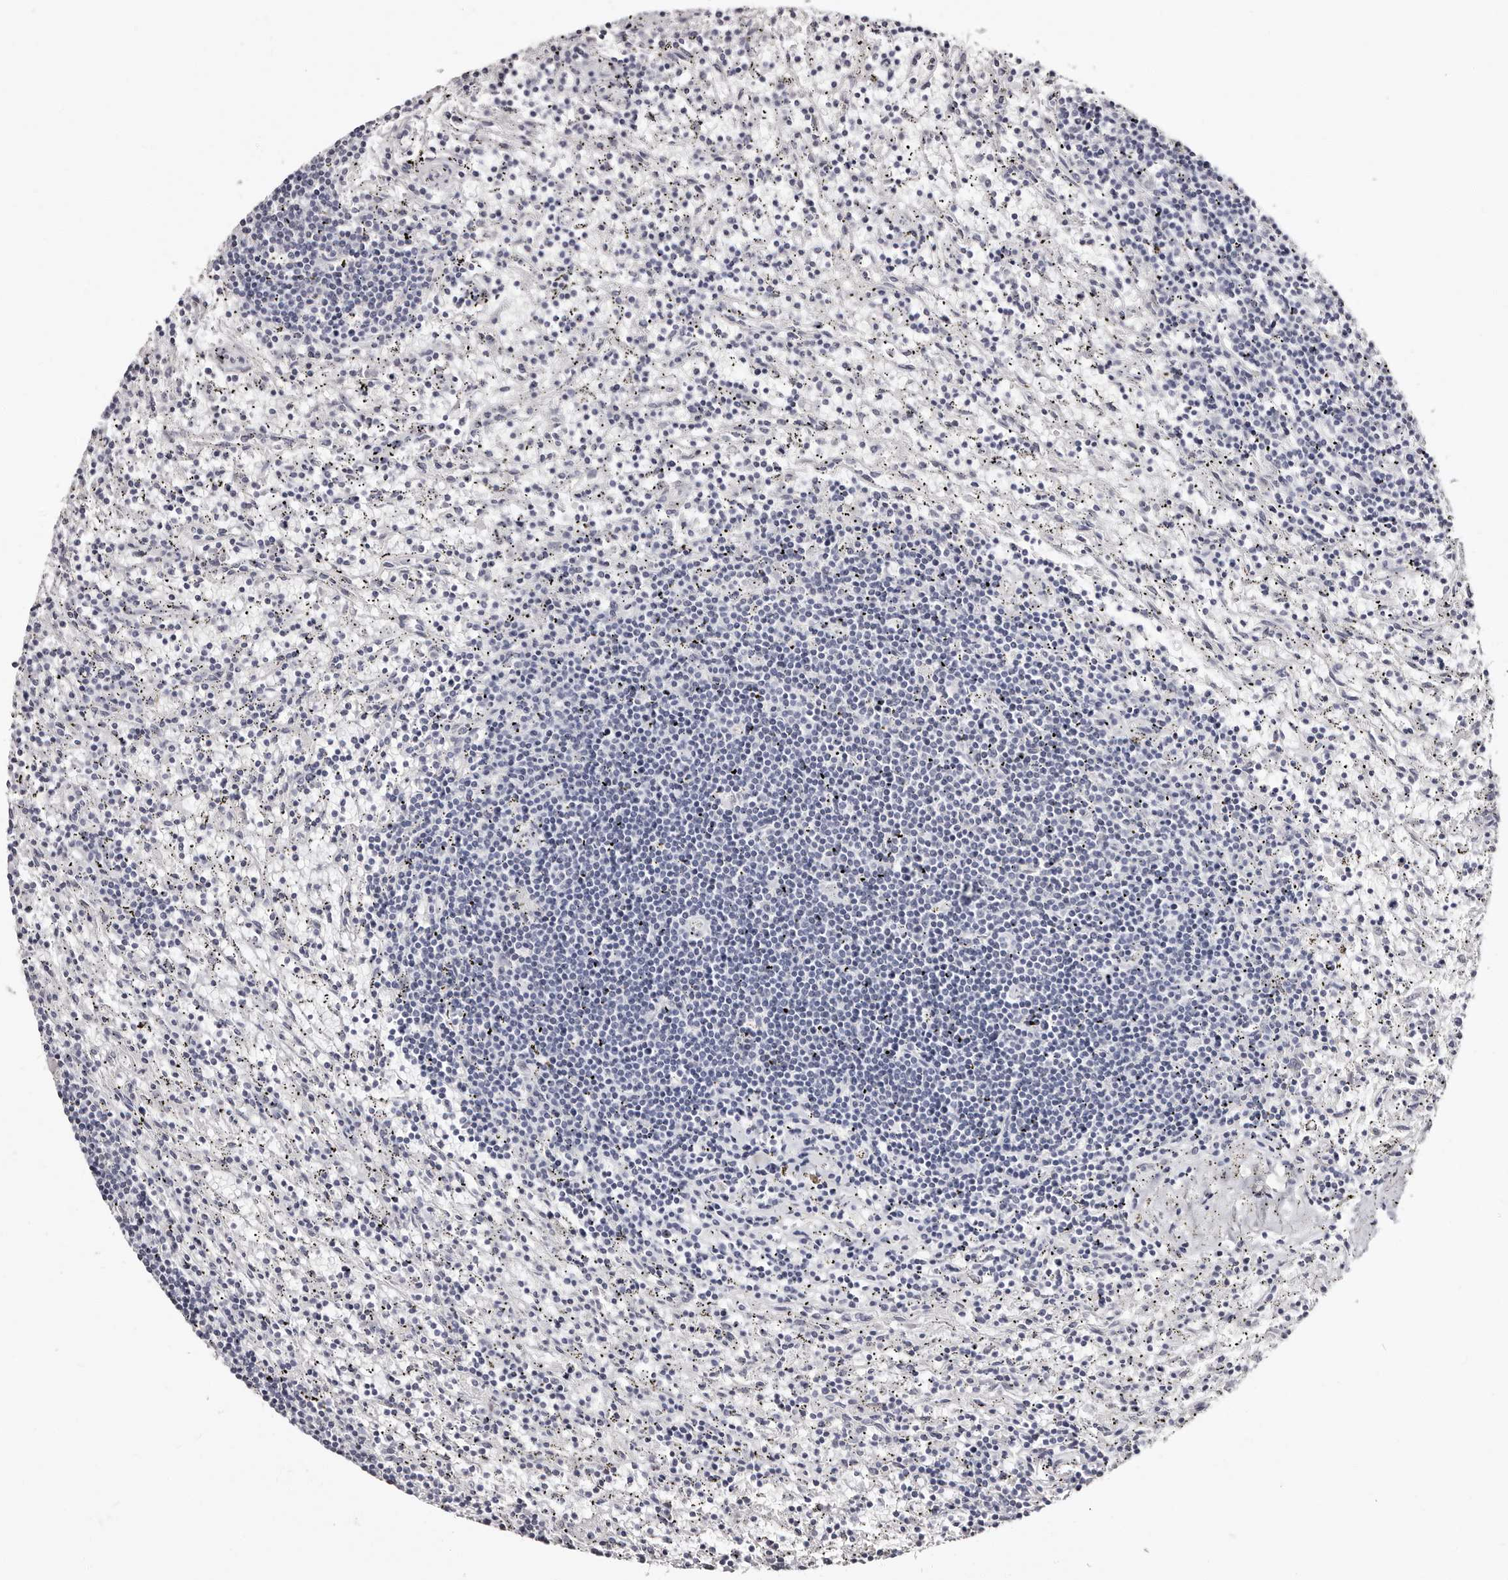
{"staining": {"intensity": "negative", "quantity": "none", "location": "none"}, "tissue": "lymphoma", "cell_type": "Tumor cells", "image_type": "cancer", "snomed": [{"axis": "morphology", "description": "Malignant lymphoma, non-Hodgkin's type, Low grade"}, {"axis": "topography", "description": "Spleen"}], "caption": "Immunohistochemistry (IHC) of human low-grade malignant lymphoma, non-Hodgkin's type shows no positivity in tumor cells.", "gene": "TBC1D22B", "patient": {"sex": "male", "age": 76}}